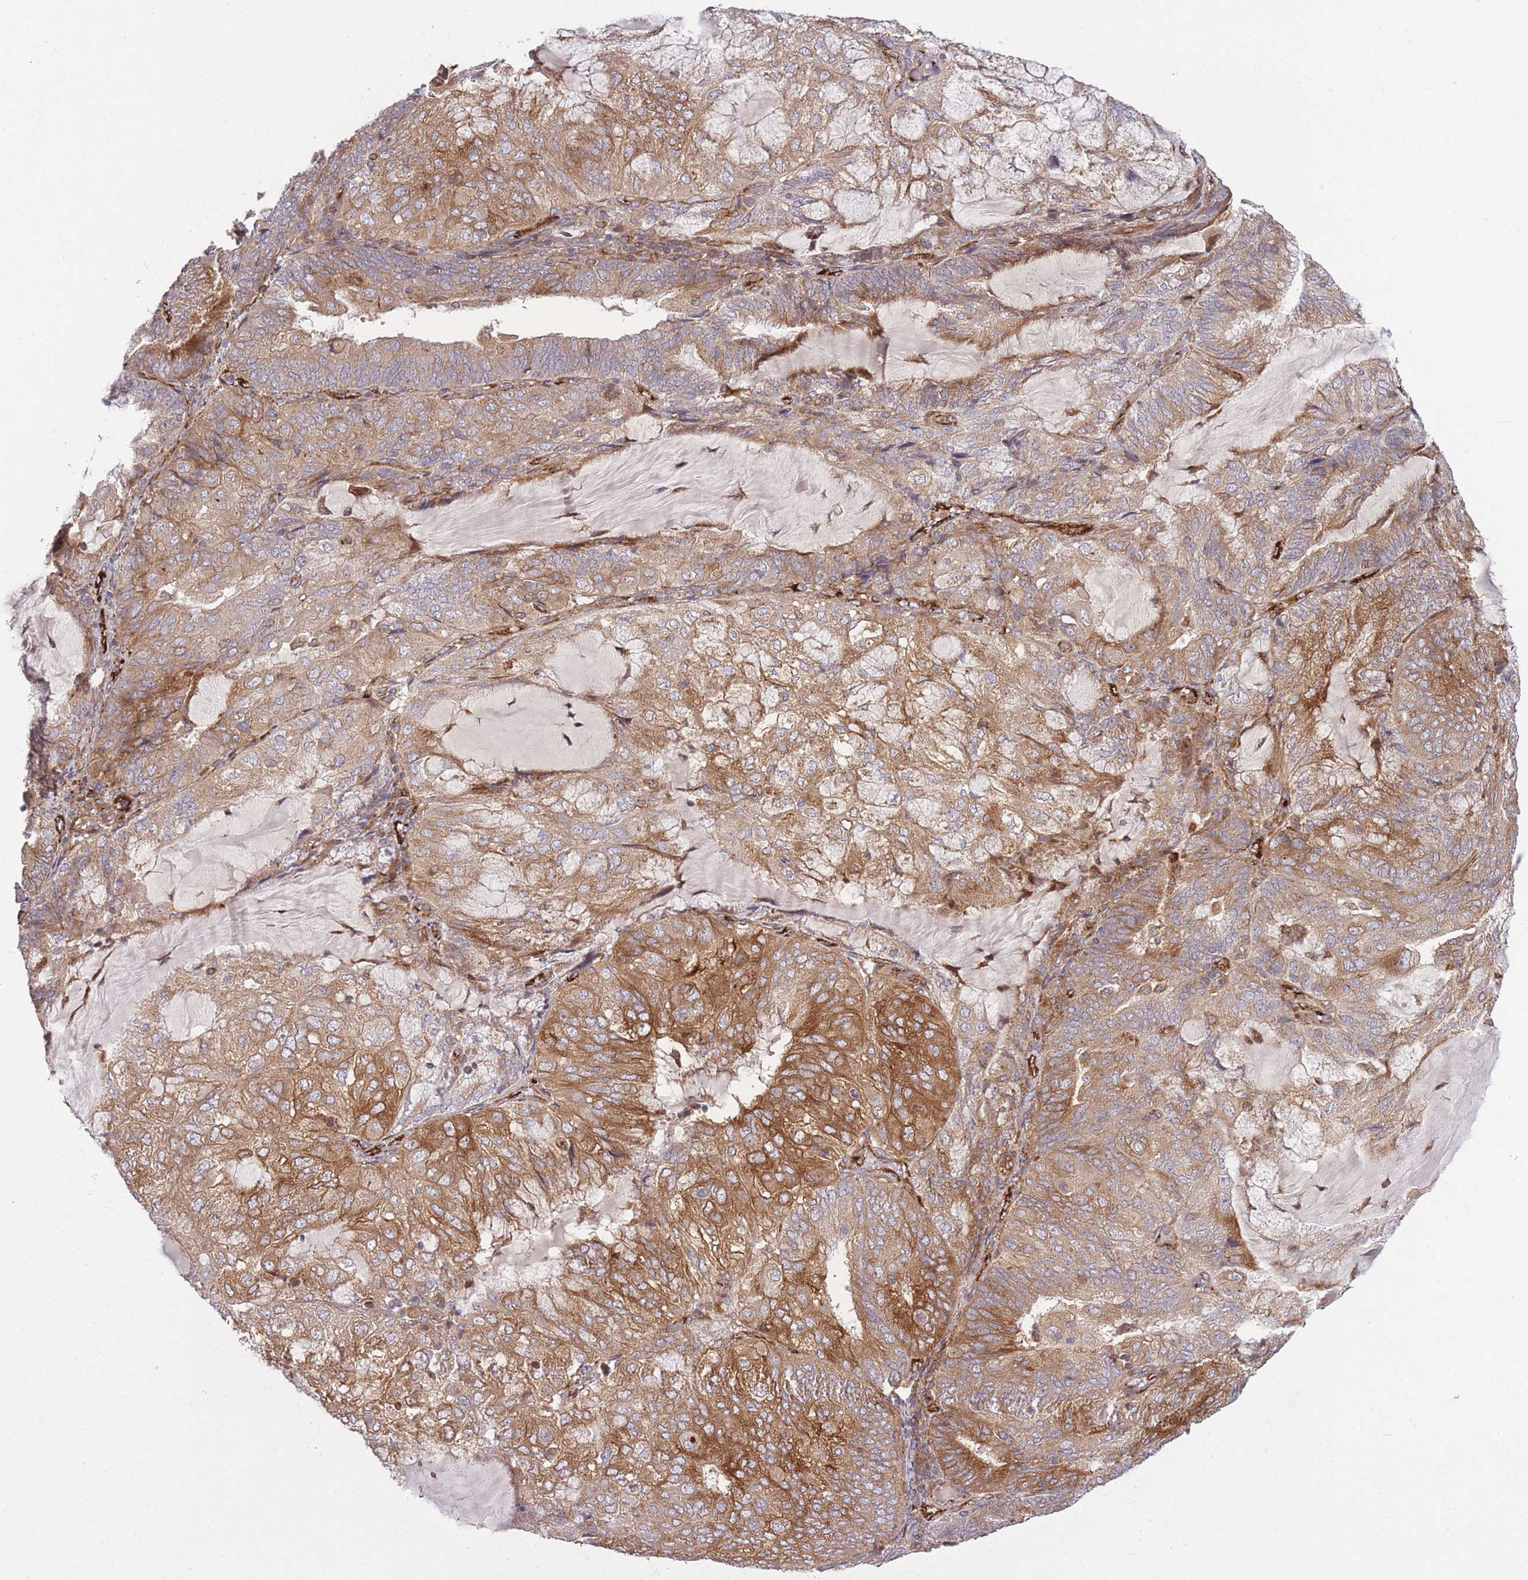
{"staining": {"intensity": "moderate", "quantity": ">75%", "location": "cytoplasmic/membranous"}, "tissue": "endometrial cancer", "cell_type": "Tumor cells", "image_type": "cancer", "snomed": [{"axis": "morphology", "description": "Adenocarcinoma, NOS"}, {"axis": "topography", "description": "Endometrium"}], "caption": "Endometrial adenocarcinoma stained for a protein (brown) displays moderate cytoplasmic/membranous positive staining in approximately >75% of tumor cells.", "gene": "CISH", "patient": {"sex": "female", "age": 81}}